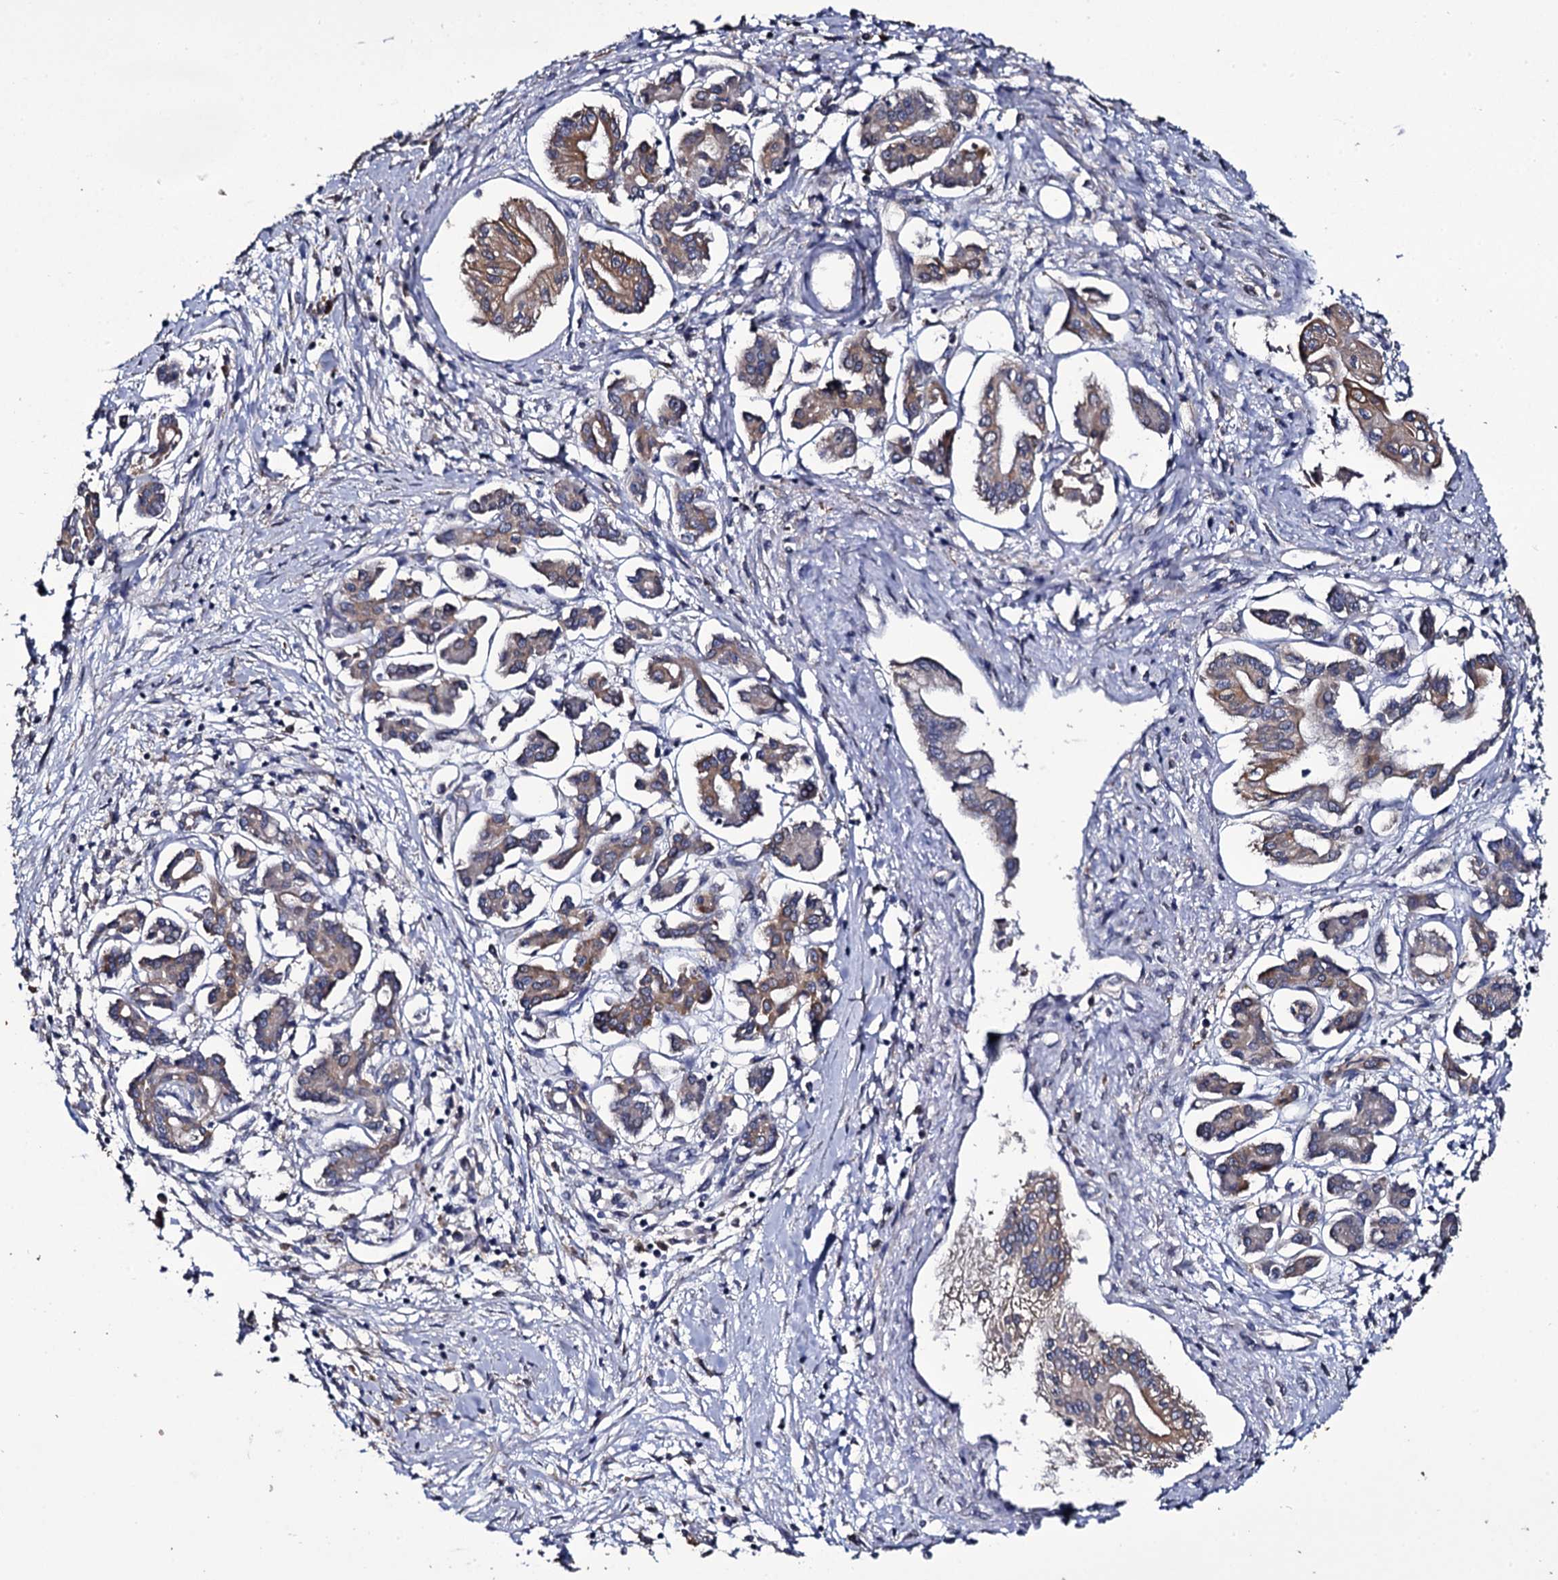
{"staining": {"intensity": "moderate", "quantity": "25%-75%", "location": "cytoplasmic/membranous"}, "tissue": "pancreatic cancer", "cell_type": "Tumor cells", "image_type": "cancer", "snomed": [{"axis": "morphology", "description": "Adenocarcinoma, NOS"}, {"axis": "topography", "description": "Pancreas"}], "caption": "Immunohistochemical staining of human pancreatic adenocarcinoma exhibits moderate cytoplasmic/membranous protein staining in about 25%-75% of tumor cells.", "gene": "CRYL1", "patient": {"sex": "female", "age": 50}}